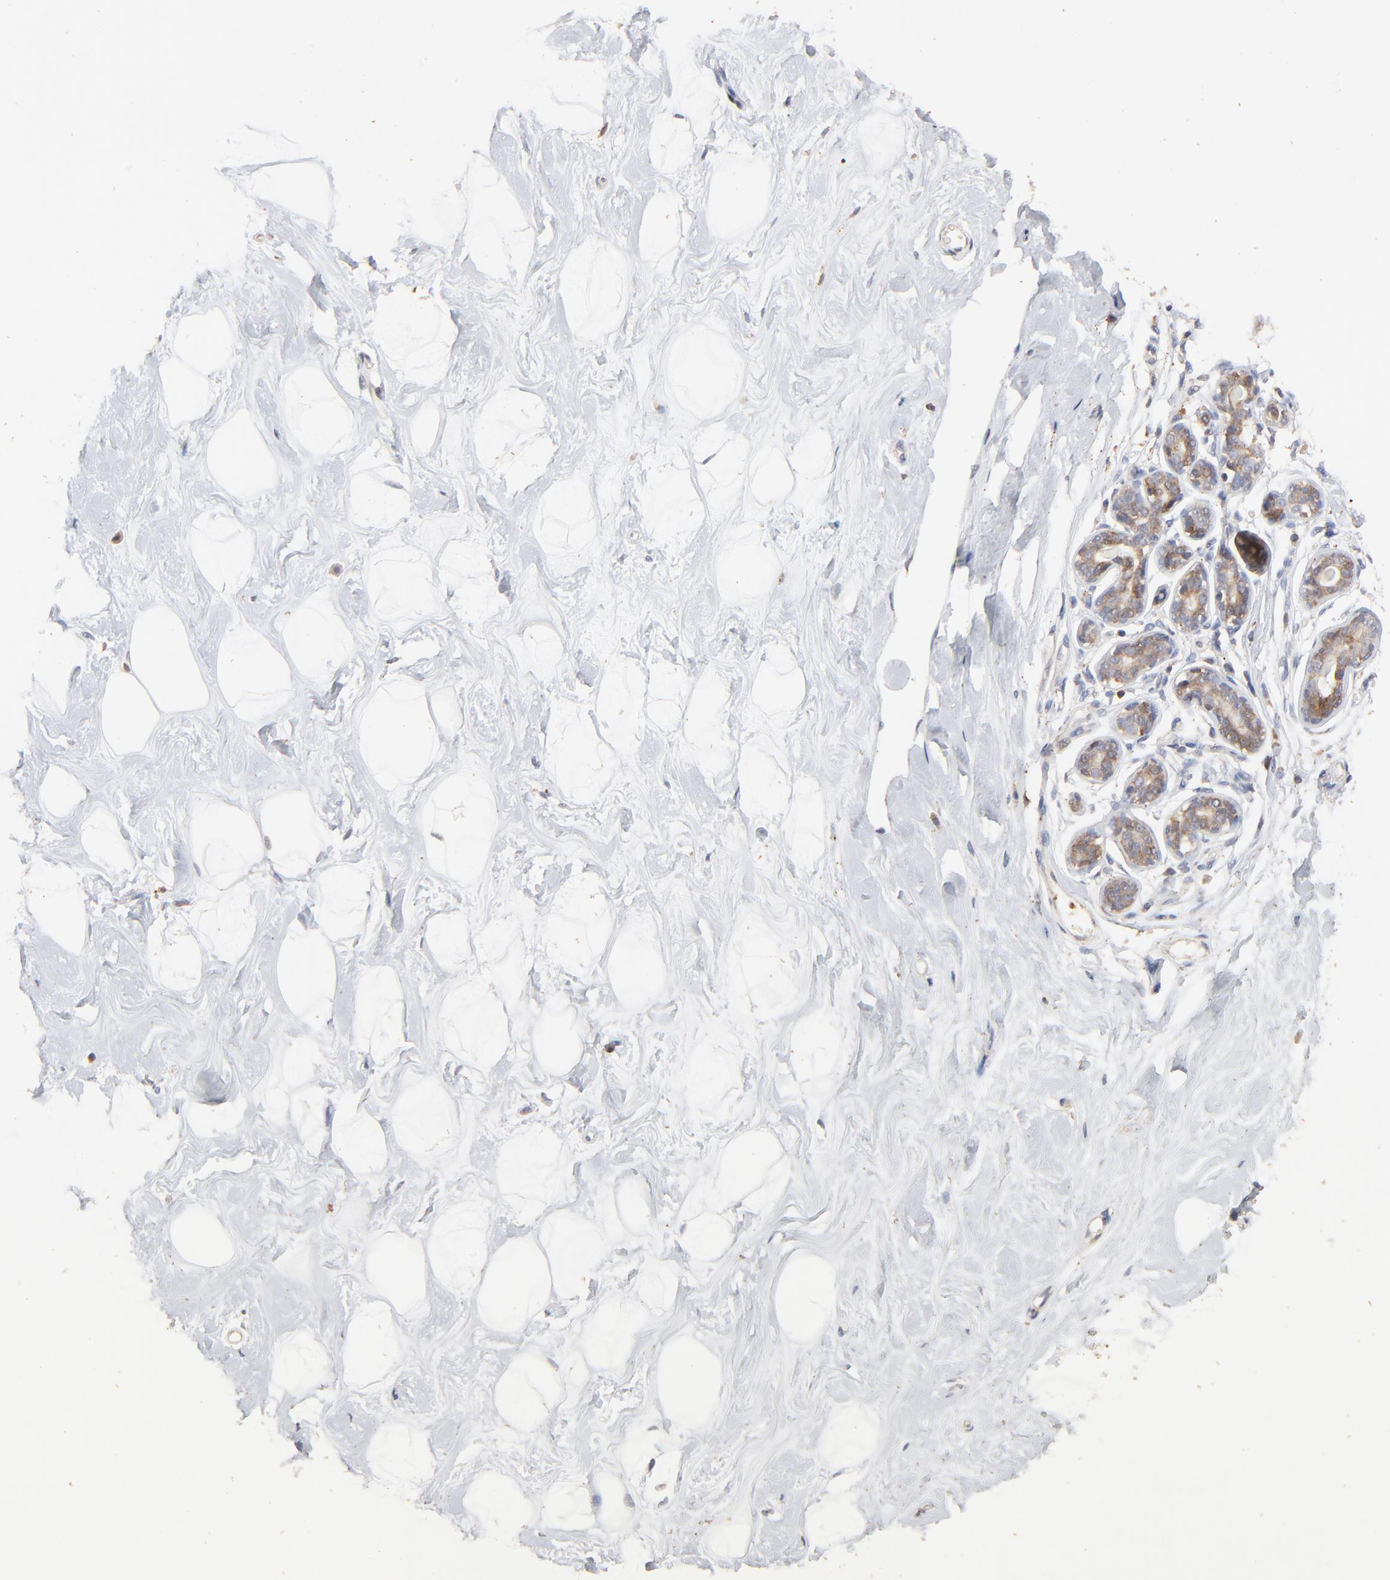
{"staining": {"intensity": "negative", "quantity": "none", "location": "none"}, "tissue": "breast", "cell_type": "Adipocytes", "image_type": "normal", "snomed": [{"axis": "morphology", "description": "Normal tissue, NOS"}, {"axis": "topography", "description": "Breast"}], "caption": "Photomicrograph shows no significant protein positivity in adipocytes of unremarkable breast.", "gene": "RNF213", "patient": {"sex": "female", "age": 23}}